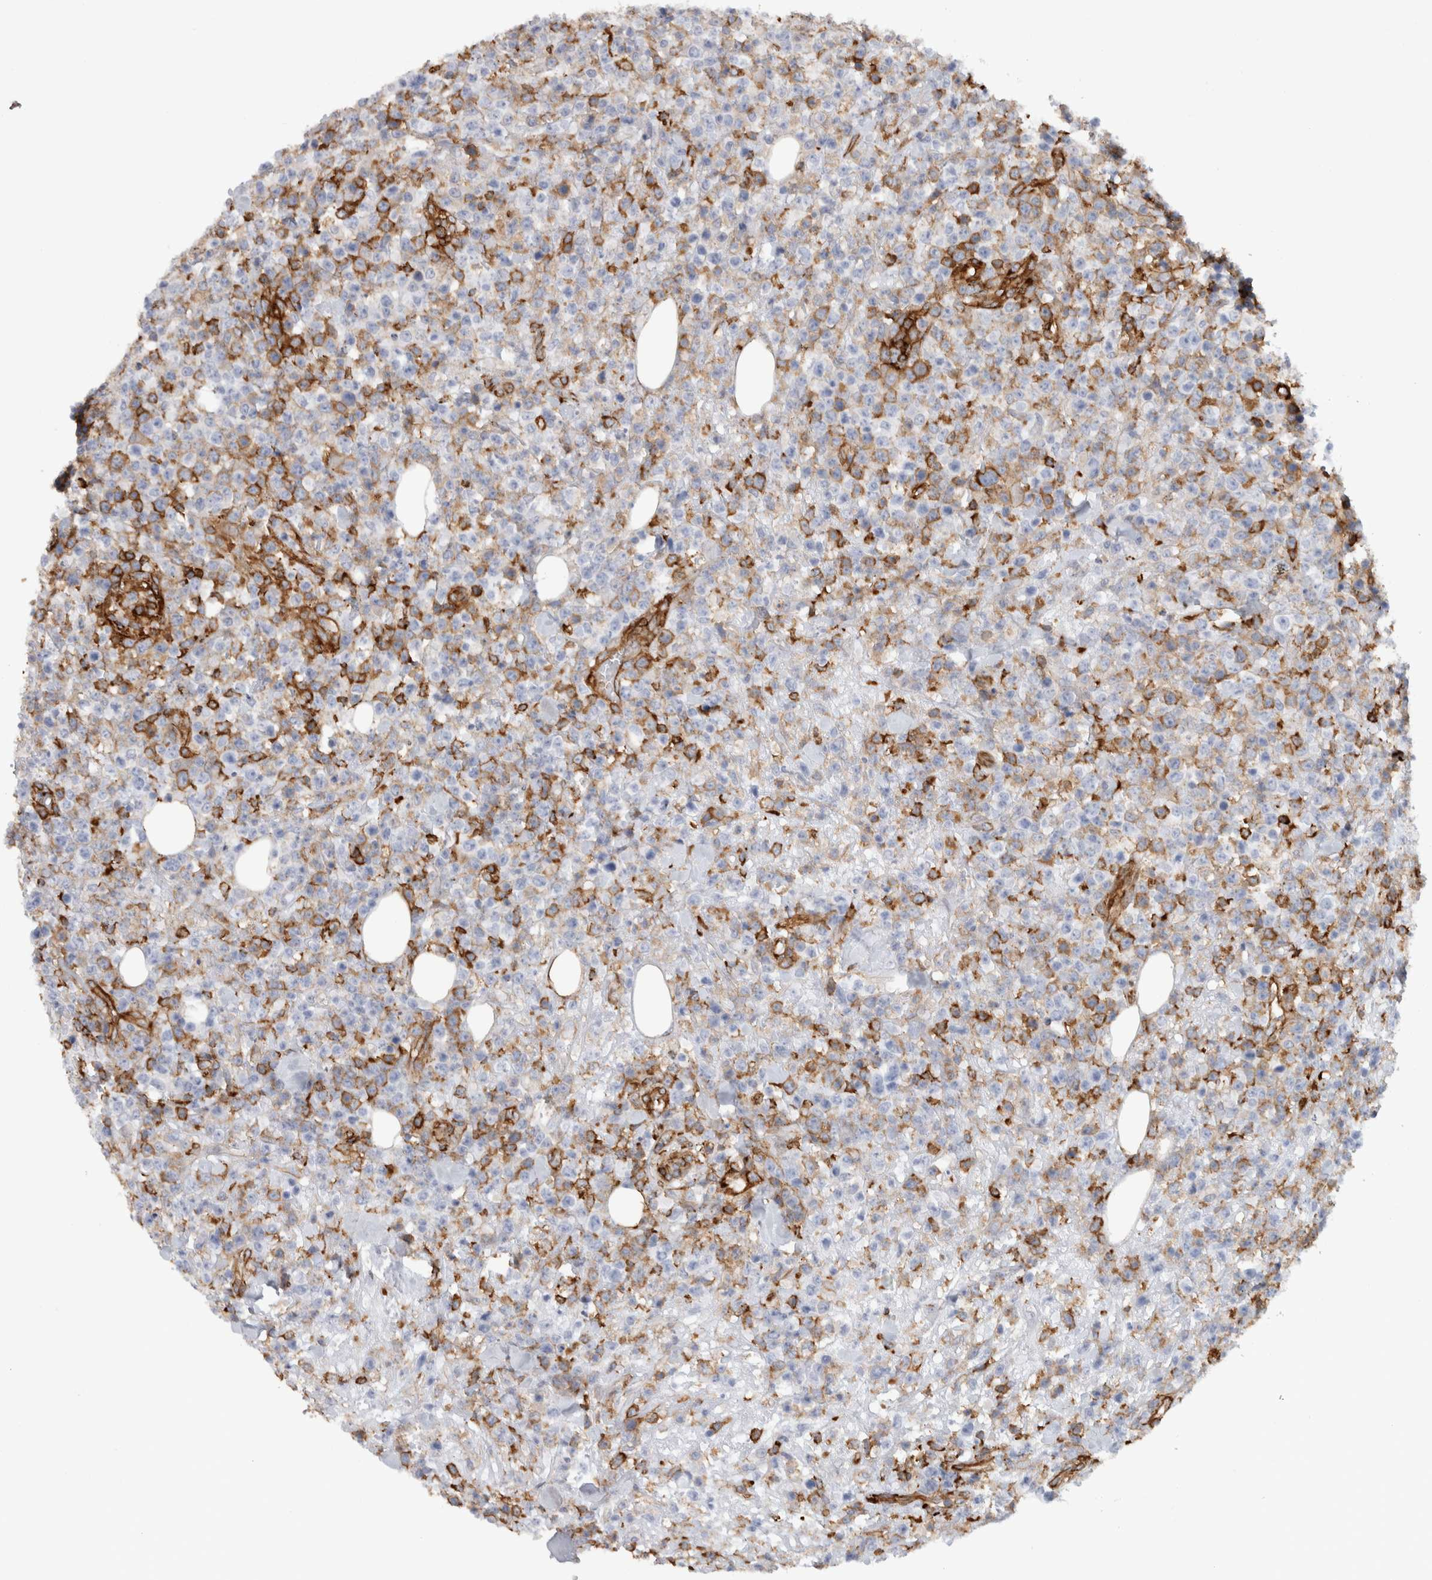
{"staining": {"intensity": "strong", "quantity": "<25%", "location": "cytoplasmic/membranous"}, "tissue": "lymphoma", "cell_type": "Tumor cells", "image_type": "cancer", "snomed": [{"axis": "morphology", "description": "Malignant lymphoma, non-Hodgkin's type, High grade"}, {"axis": "topography", "description": "Colon"}], "caption": "Protein staining reveals strong cytoplasmic/membranous staining in about <25% of tumor cells in lymphoma. (DAB (3,3'-diaminobenzidine) IHC, brown staining for protein, blue staining for nuclei).", "gene": "AHNAK", "patient": {"sex": "female", "age": 53}}